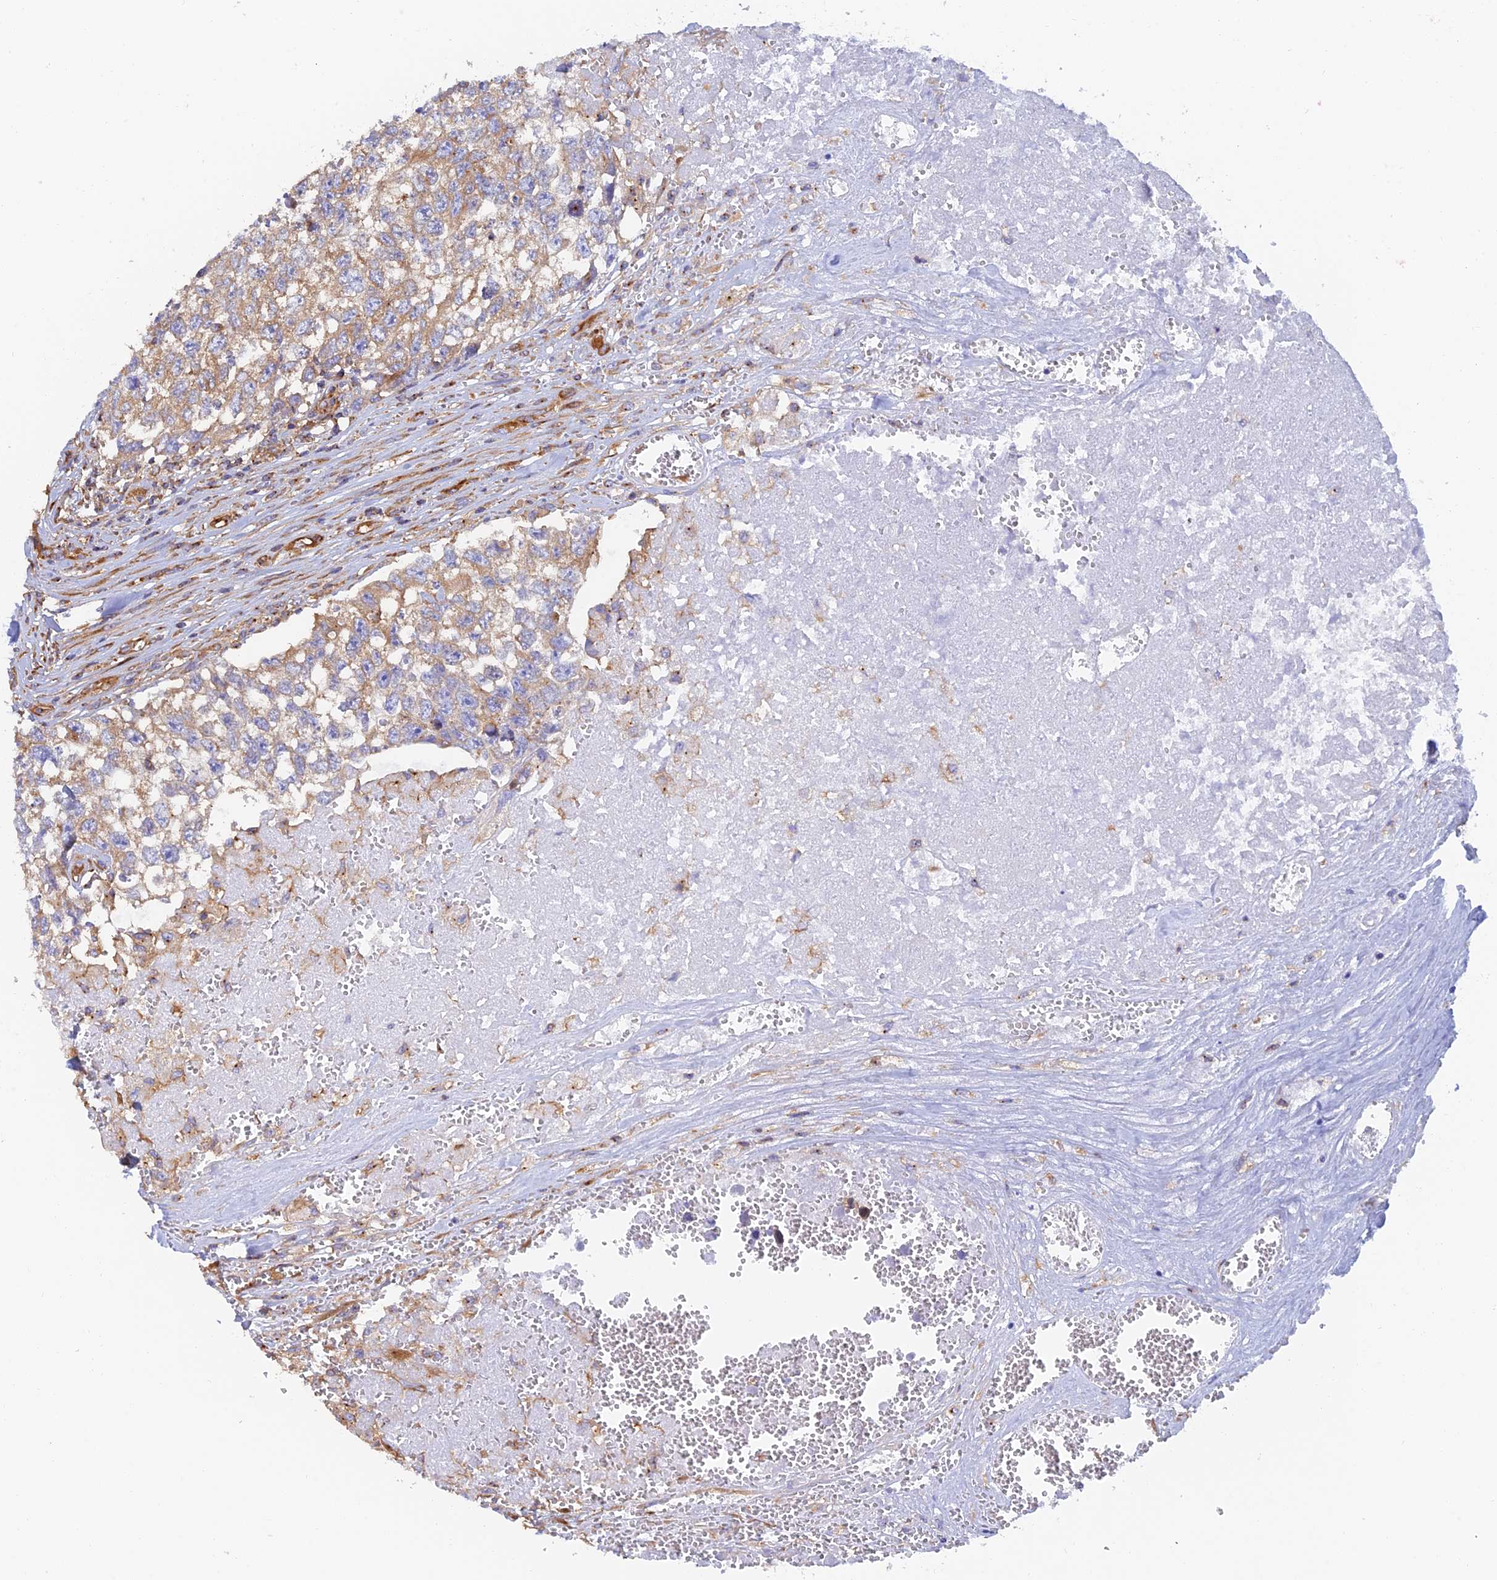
{"staining": {"intensity": "weak", "quantity": ">75%", "location": "cytoplasmic/membranous"}, "tissue": "testis cancer", "cell_type": "Tumor cells", "image_type": "cancer", "snomed": [{"axis": "morphology", "description": "Seminoma, NOS"}, {"axis": "morphology", "description": "Carcinoma, Embryonal, NOS"}, {"axis": "topography", "description": "Testis"}], "caption": "Immunohistochemistry (DAB (3,3'-diaminobenzidine)) staining of seminoma (testis) reveals weak cytoplasmic/membranous protein staining in about >75% of tumor cells.", "gene": "DCTN2", "patient": {"sex": "male", "age": 29}}